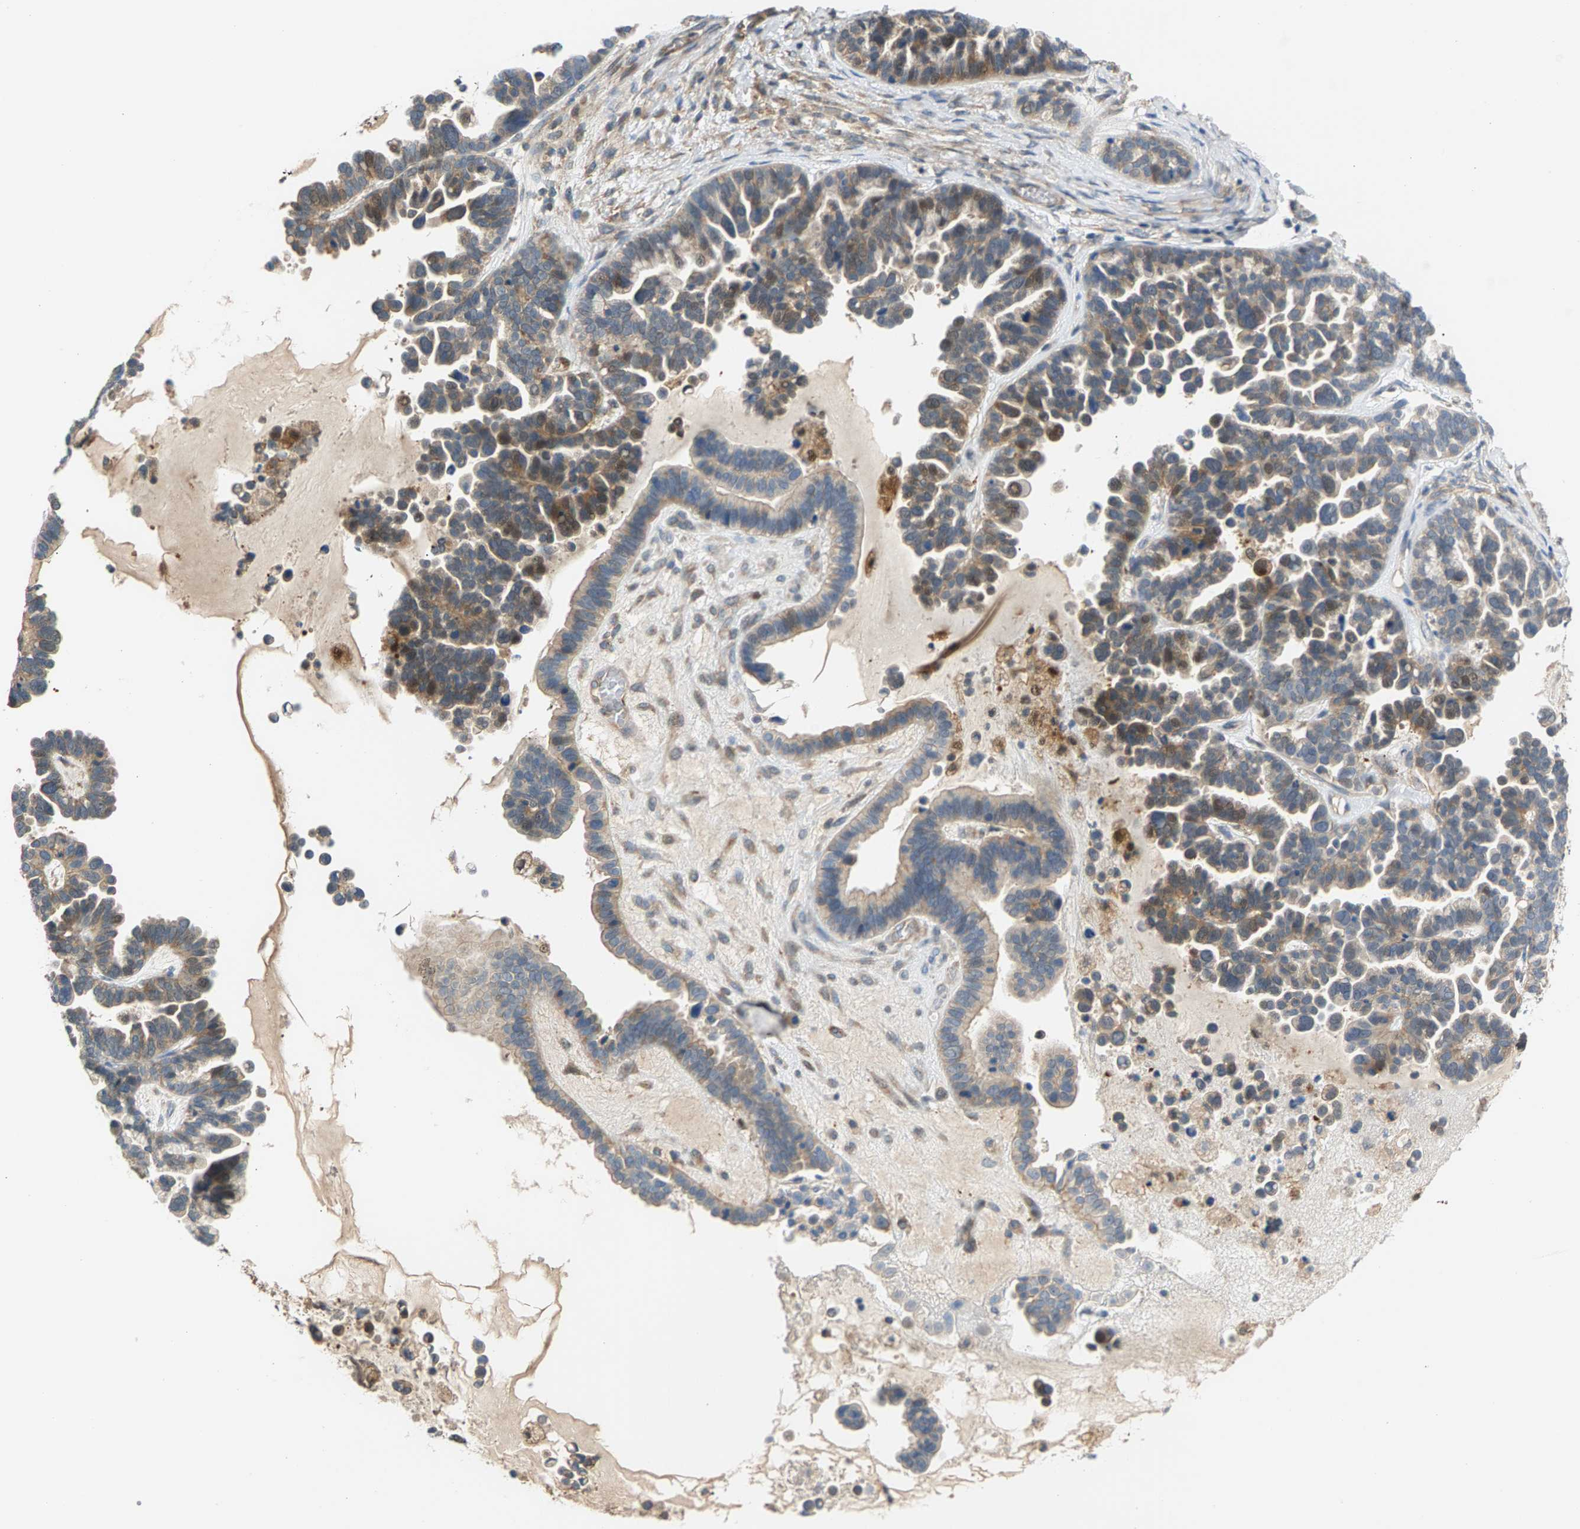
{"staining": {"intensity": "moderate", "quantity": ">75%", "location": "cytoplasmic/membranous"}, "tissue": "ovarian cancer", "cell_type": "Tumor cells", "image_type": "cancer", "snomed": [{"axis": "morphology", "description": "Cystadenocarcinoma, serous, NOS"}, {"axis": "topography", "description": "Ovary"}], "caption": "A micrograph showing moderate cytoplasmic/membranous staining in approximately >75% of tumor cells in ovarian cancer (serous cystadenocarcinoma), as visualized by brown immunohistochemical staining.", "gene": "KRTAP27-1", "patient": {"sex": "female", "age": 56}}